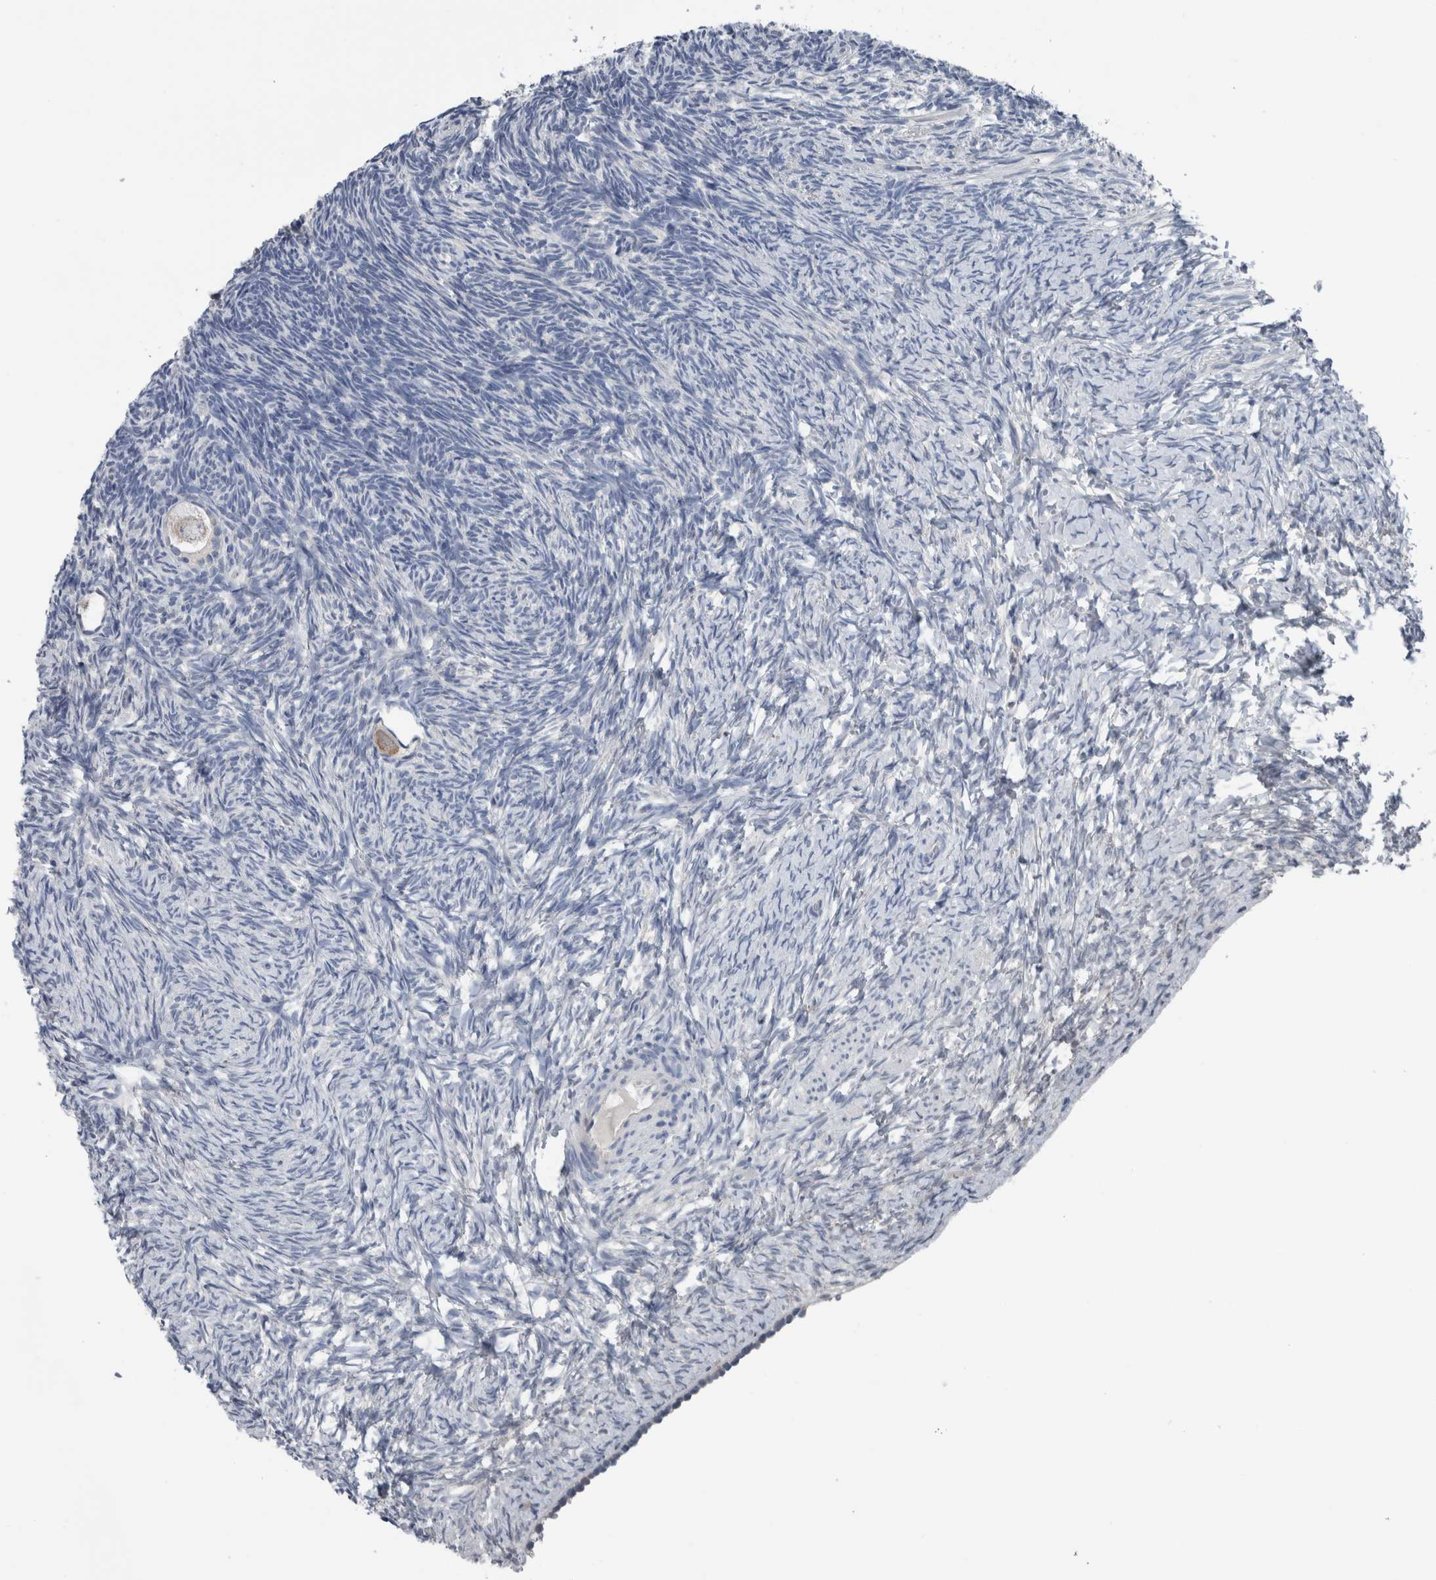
{"staining": {"intensity": "weak", "quantity": "<25%", "location": "cytoplasmic/membranous"}, "tissue": "ovary", "cell_type": "Follicle cells", "image_type": "normal", "snomed": [{"axis": "morphology", "description": "Normal tissue, NOS"}, {"axis": "topography", "description": "Ovary"}], "caption": "The micrograph shows no significant expression in follicle cells of ovary. The staining was performed using DAB to visualize the protein expression in brown, while the nuclei were stained in blue with hematoxylin (Magnification: 20x).", "gene": "CRNN", "patient": {"sex": "female", "age": 34}}